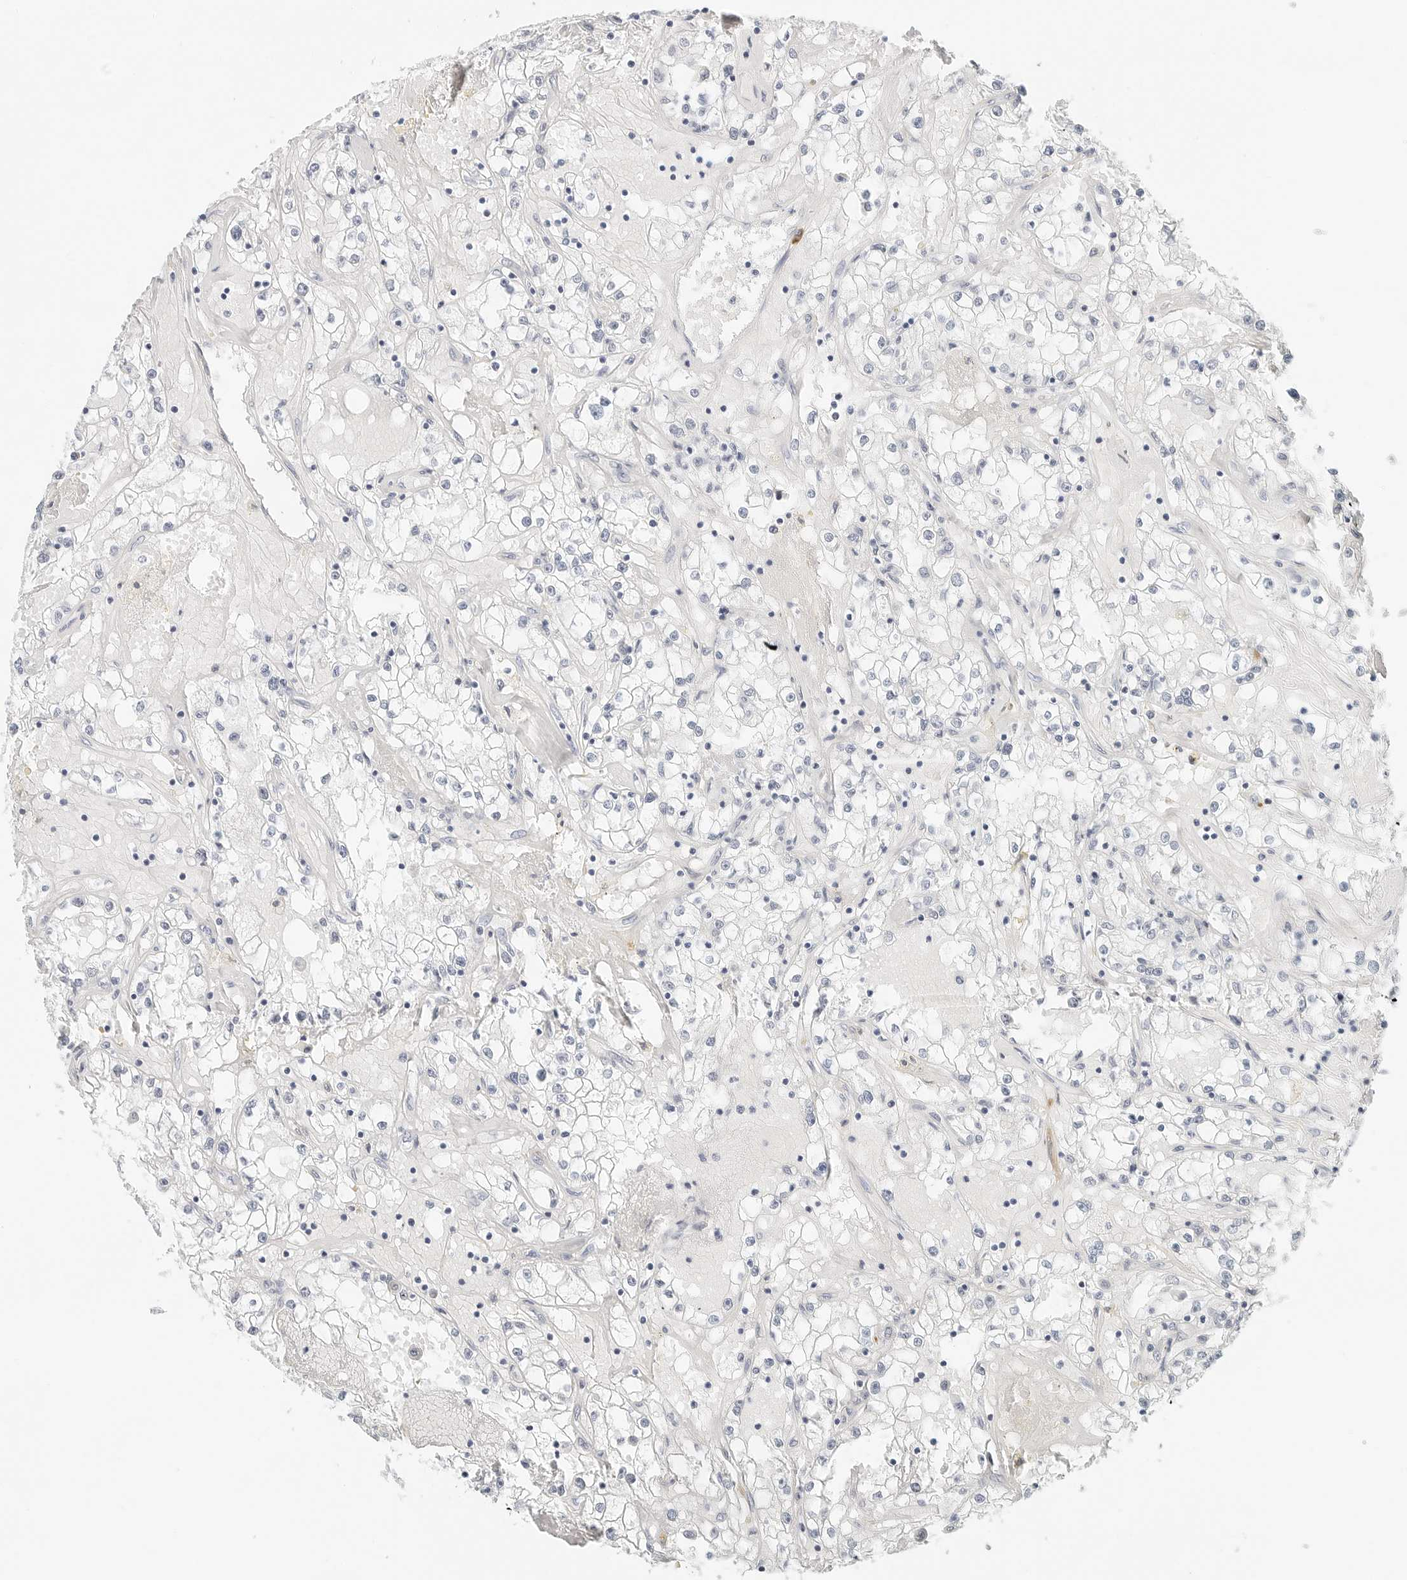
{"staining": {"intensity": "negative", "quantity": "none", "location": "none"}, "tissue": "renal cancer", "cell_type": "Tumor cells", "image_type": "cancer", "snomed": [{"axis": "morphology", "description": "Adenocarcinoma, NOS"}, {"axis": "topography", "description": "Kidney"}], "caption": "Tumor cells show no significant protein expression in renal cancer. Nuclei are stained in blue.", "gene": "PARP10", "patient": {"sex": "male", "age": 56}}